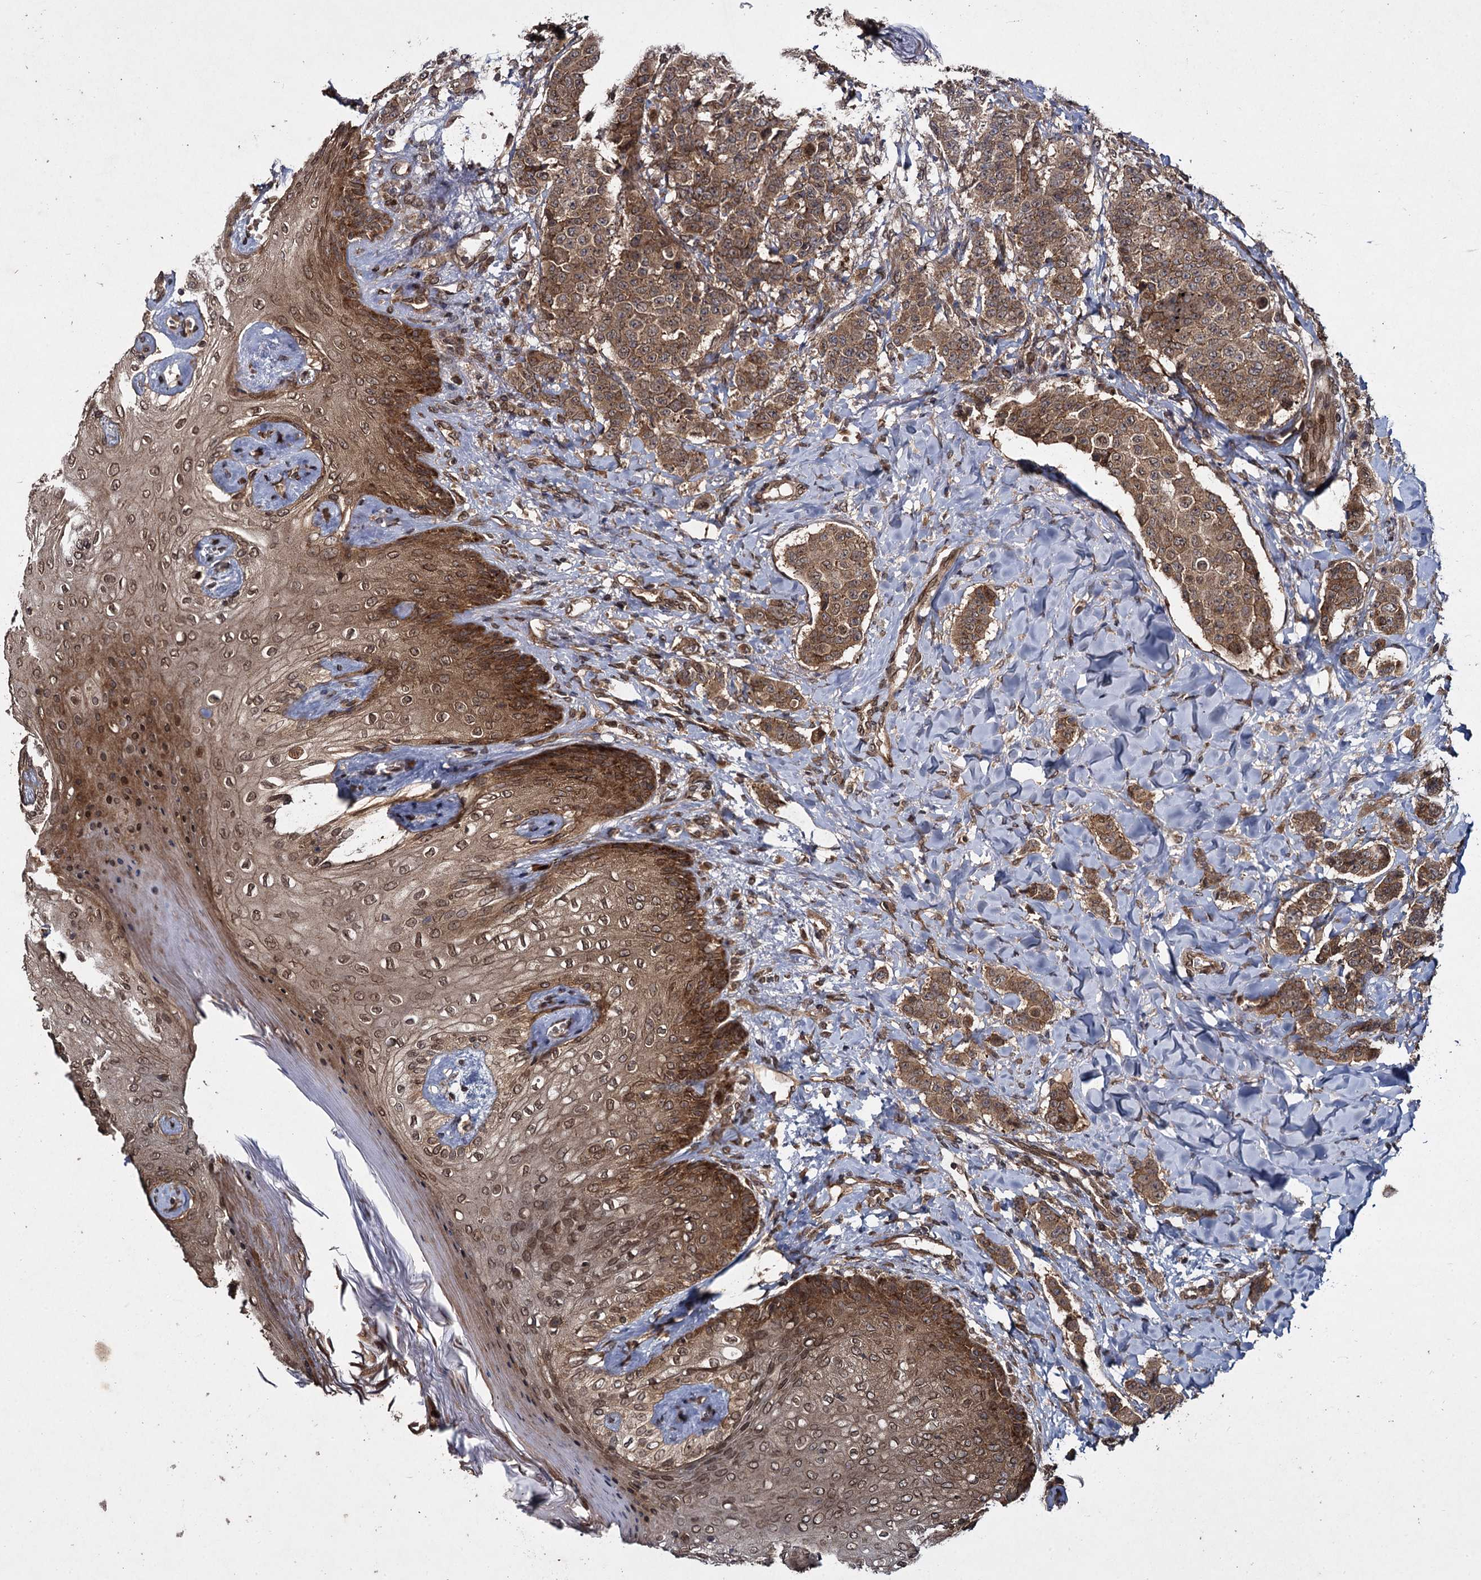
{"staining": {"intensity": "moderate", "quantity": ">75%", "location": "cytoplasmic/membranous,nuclear"}, "tissue": "breast cancer", "cell_type": "Tumor cells", "image_type": "cancer", "snomed": [{"axis": "morphology", "description": "Duct carcinoma"}, {"axis": "topography", "description": "Breast"}], "caption": "An image of human breast cancer (infiltrating ductal carcinoma) stained for a protein reveals moderate cytoplasmic/membranous and nuclear brown staining in tumor cells. The protein is shown in brown color, while the nuclei are stained blue.", "gene": "DCP1B", "patient": {"sex": "female", "age": 40}}